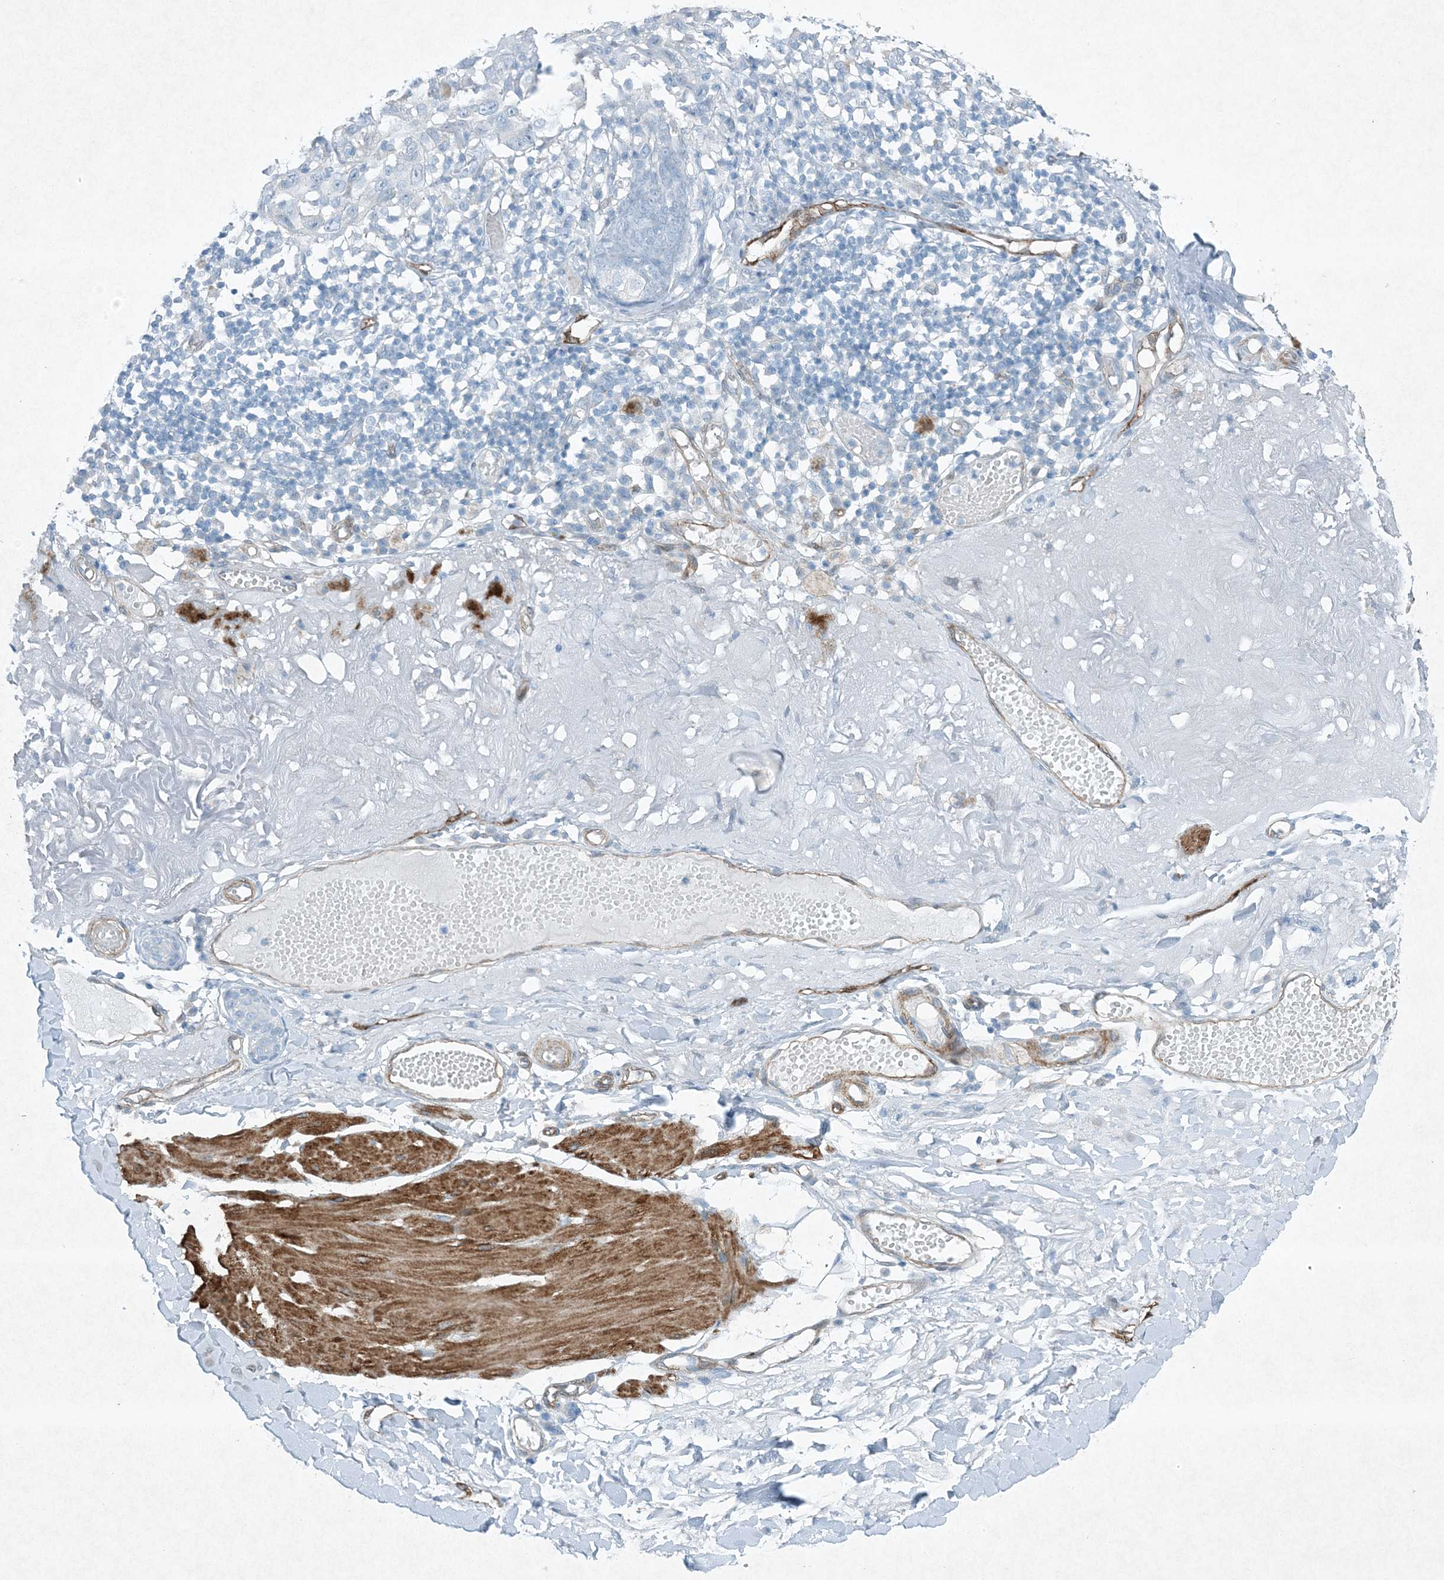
{"staining": {"intensity": "negative", "quantity": "none", "location": "none"}, "tissue": "melanoma", "cell_type": "Tumor cells", "image_type": "cancer", "snomed": [{"axis": "morphology", "description": "Malignant melanoma in situ"}, {"axis": "morphology", "description": "Malignant melanoma, NOS"}, {"axis": "topography", "description": "Skin"}], "caption": "A photomicrograph of melanoma stained for a protein exhibits no brown staining in tumor cells.", "gene": "PGM5", "patient": {"sex": "female", "age": 88}}